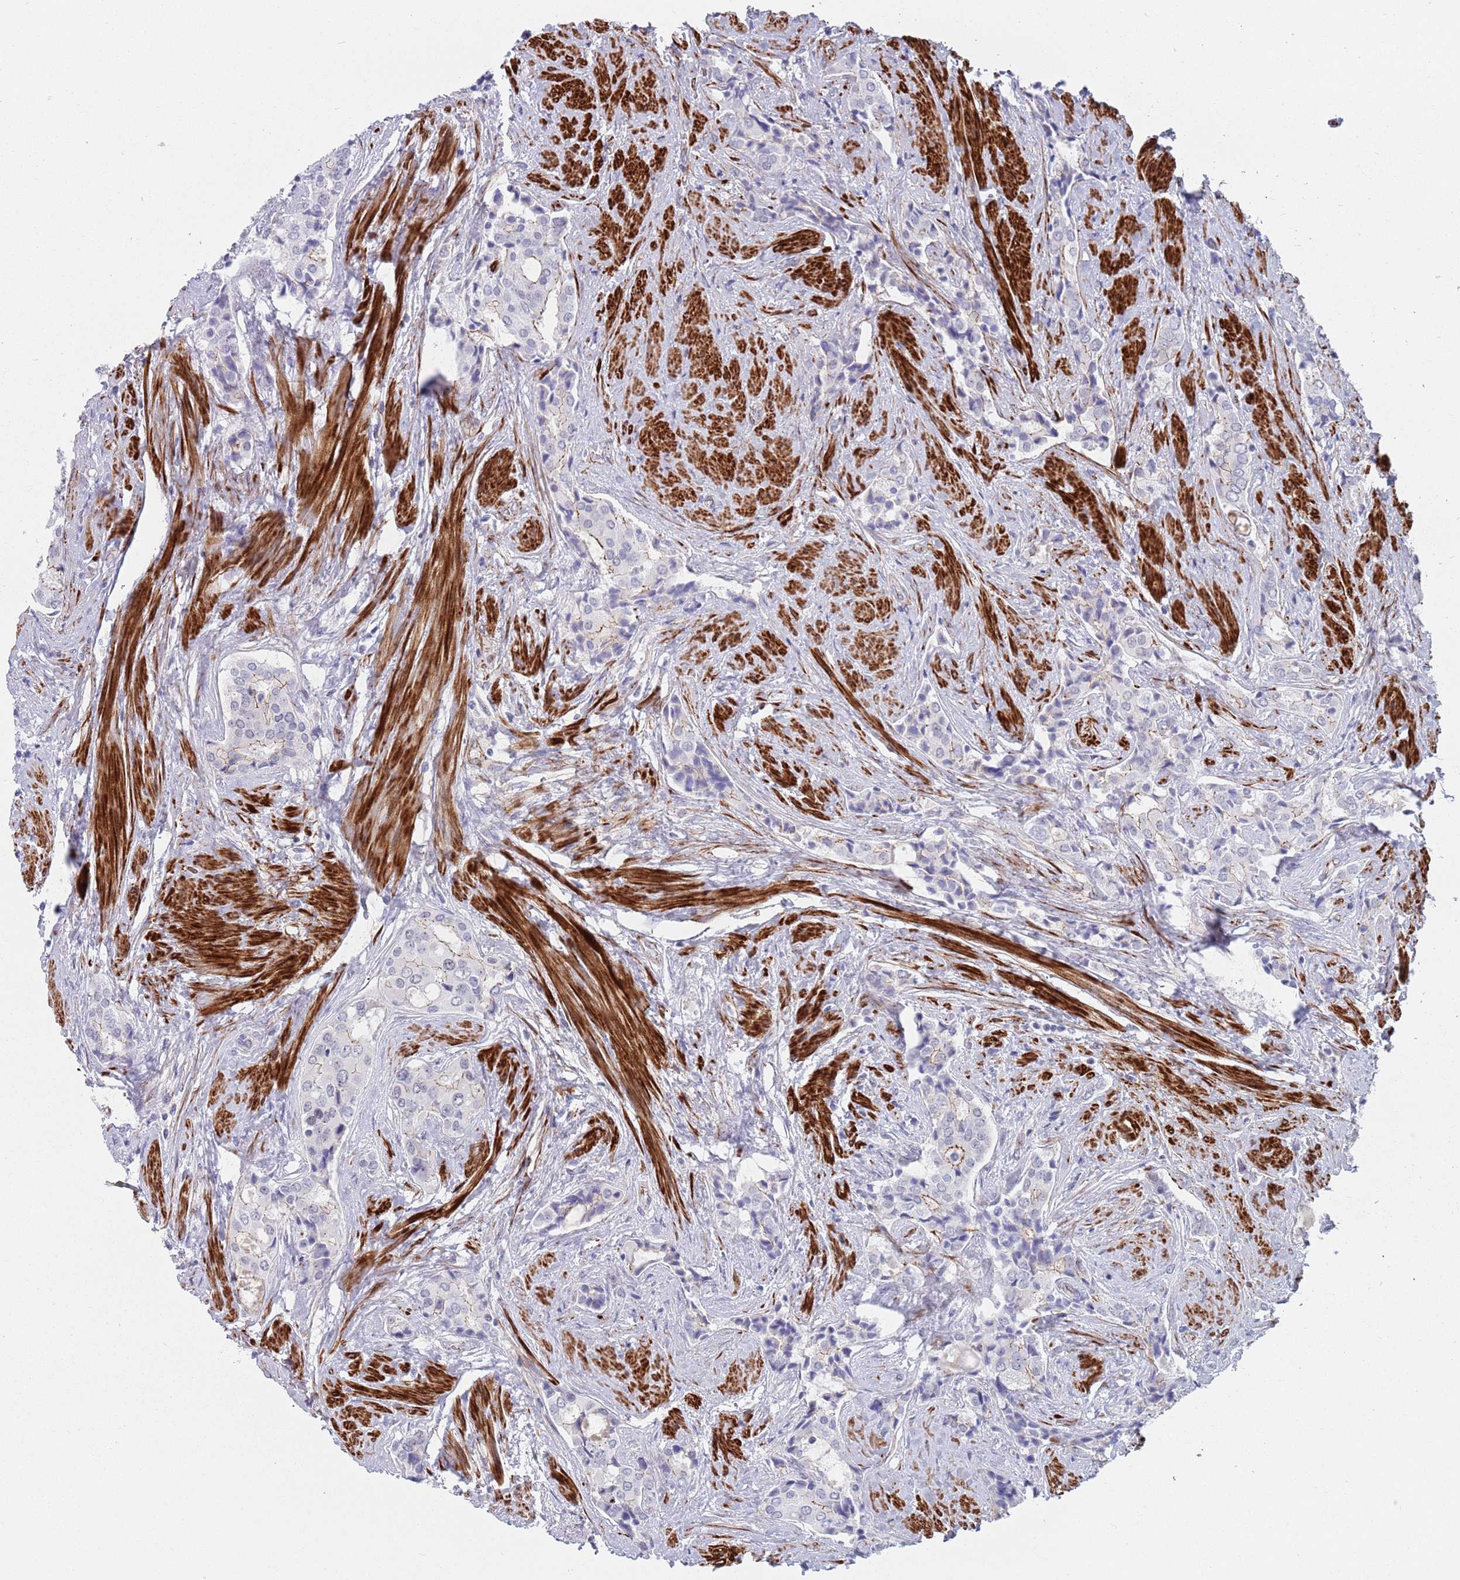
{"staining": {"intensity": "weak", "quantity": "<25%", "location": "cytoplasmic/membranous"}, "tissue": "prostate cancer", "cell_type": "Tumor cells", "image_type": "cancer", "snomed": [{"axis": "morphology", "description": "Adenocarcinoma, High grade"}, {"axis": "topography", "description": "Prostate"}], "caption": "Prostate cancer stained for a protein using IHC demonstrates no expression tumor cells.", "gene": "OR5A2", "patient": {"sex": "male", "age": 71}}